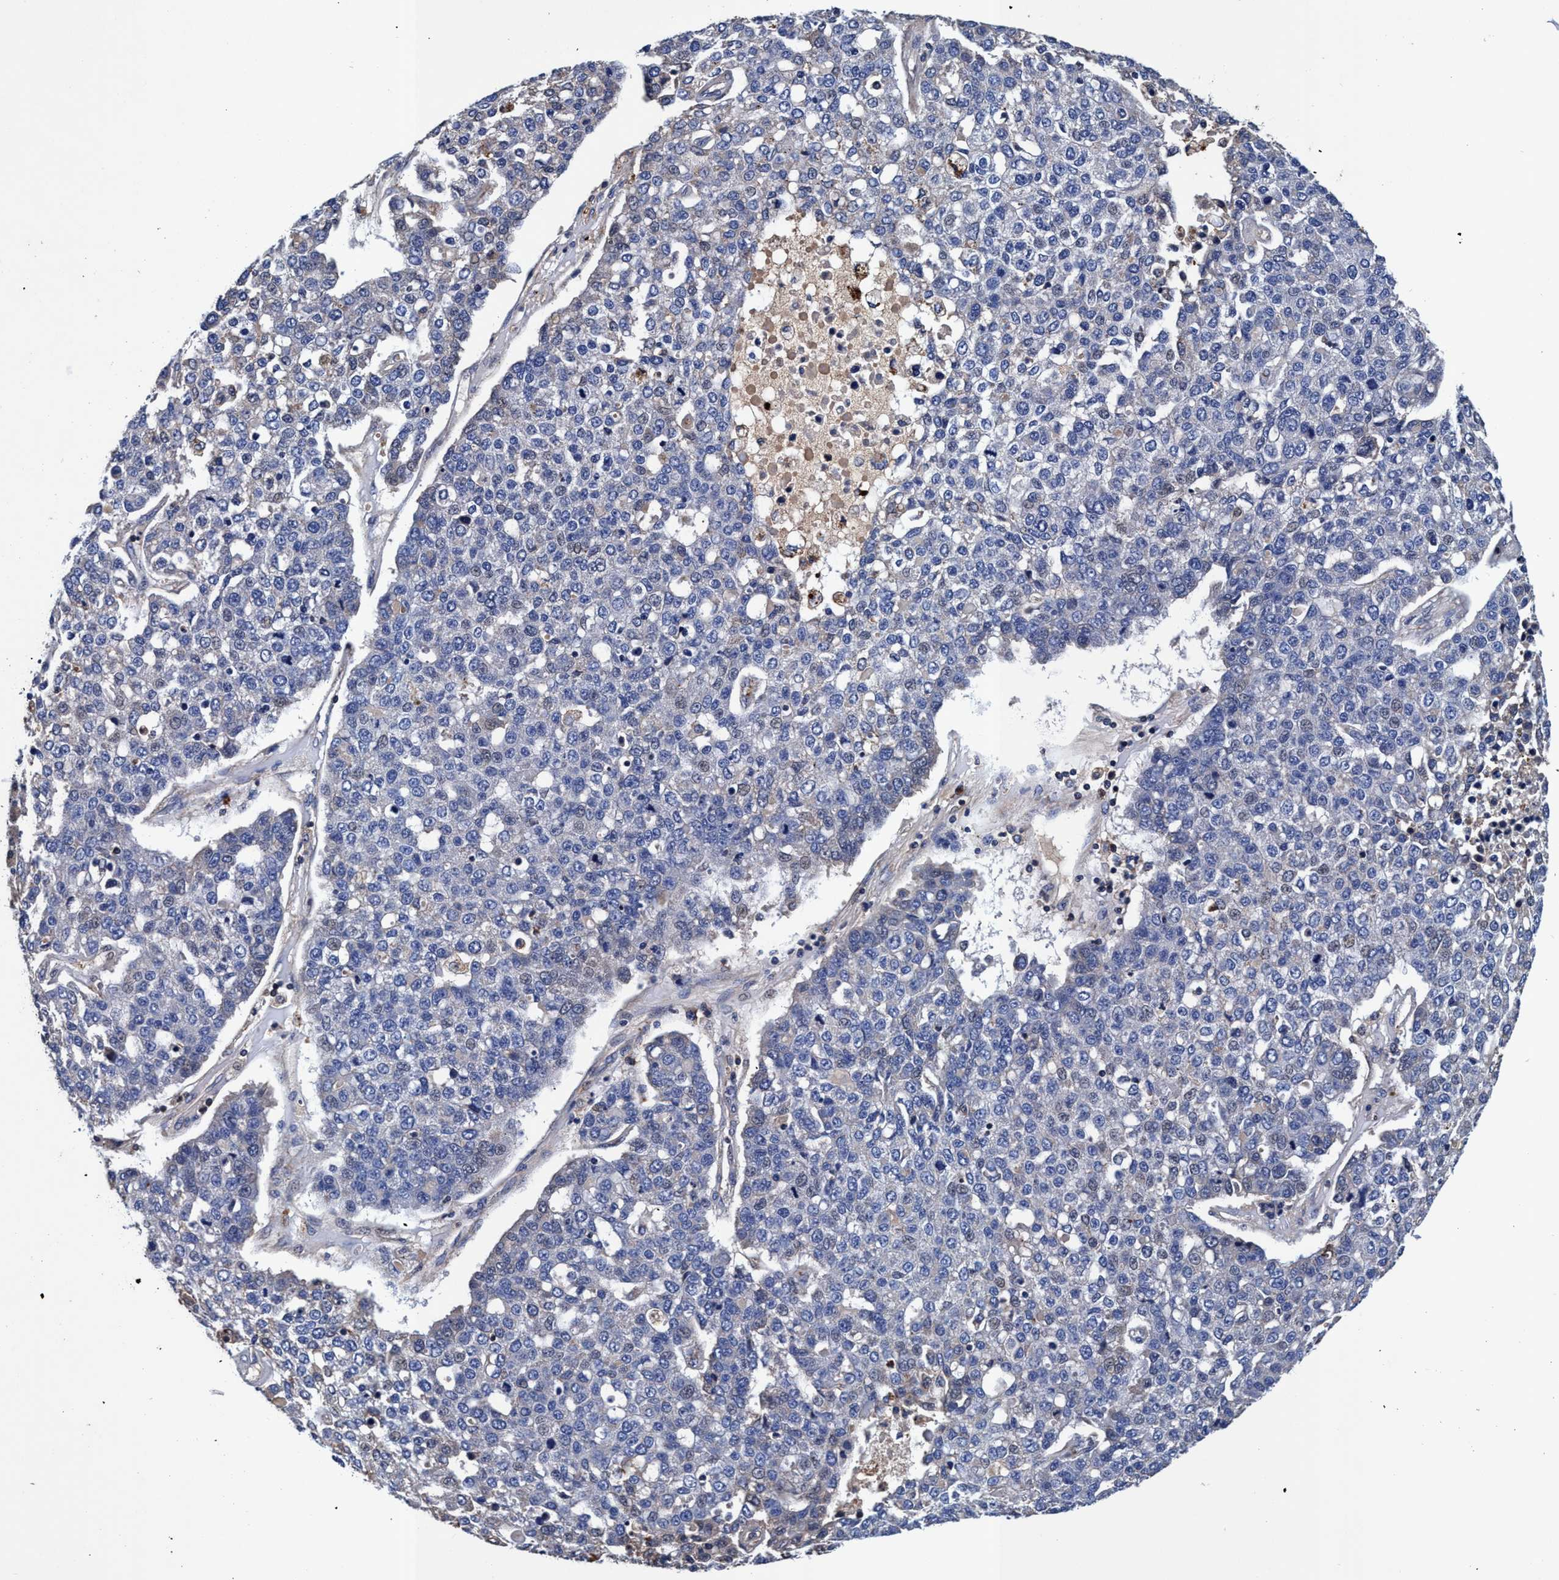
{"staining": {"intensity": "negative", "quantity": "none", "location": "none"}, "tissue": "pancreatic cancer", "cell_type": "Tumor cells", "image_type": "cancer", "snomed": [{"axis": "morphology", "description": "Adenocarcinoma, NOS"}, {"axis": "topography", "description": "Pancreas"}], "caption": "High power microscopy micrograph of an immunohistochemistry histopathology image of adenocarcinoma (pancreatic), revealing no significant expression in tumor cells.", "gene": "RNF208", "patient": {"sex": "female", "age": 61}}